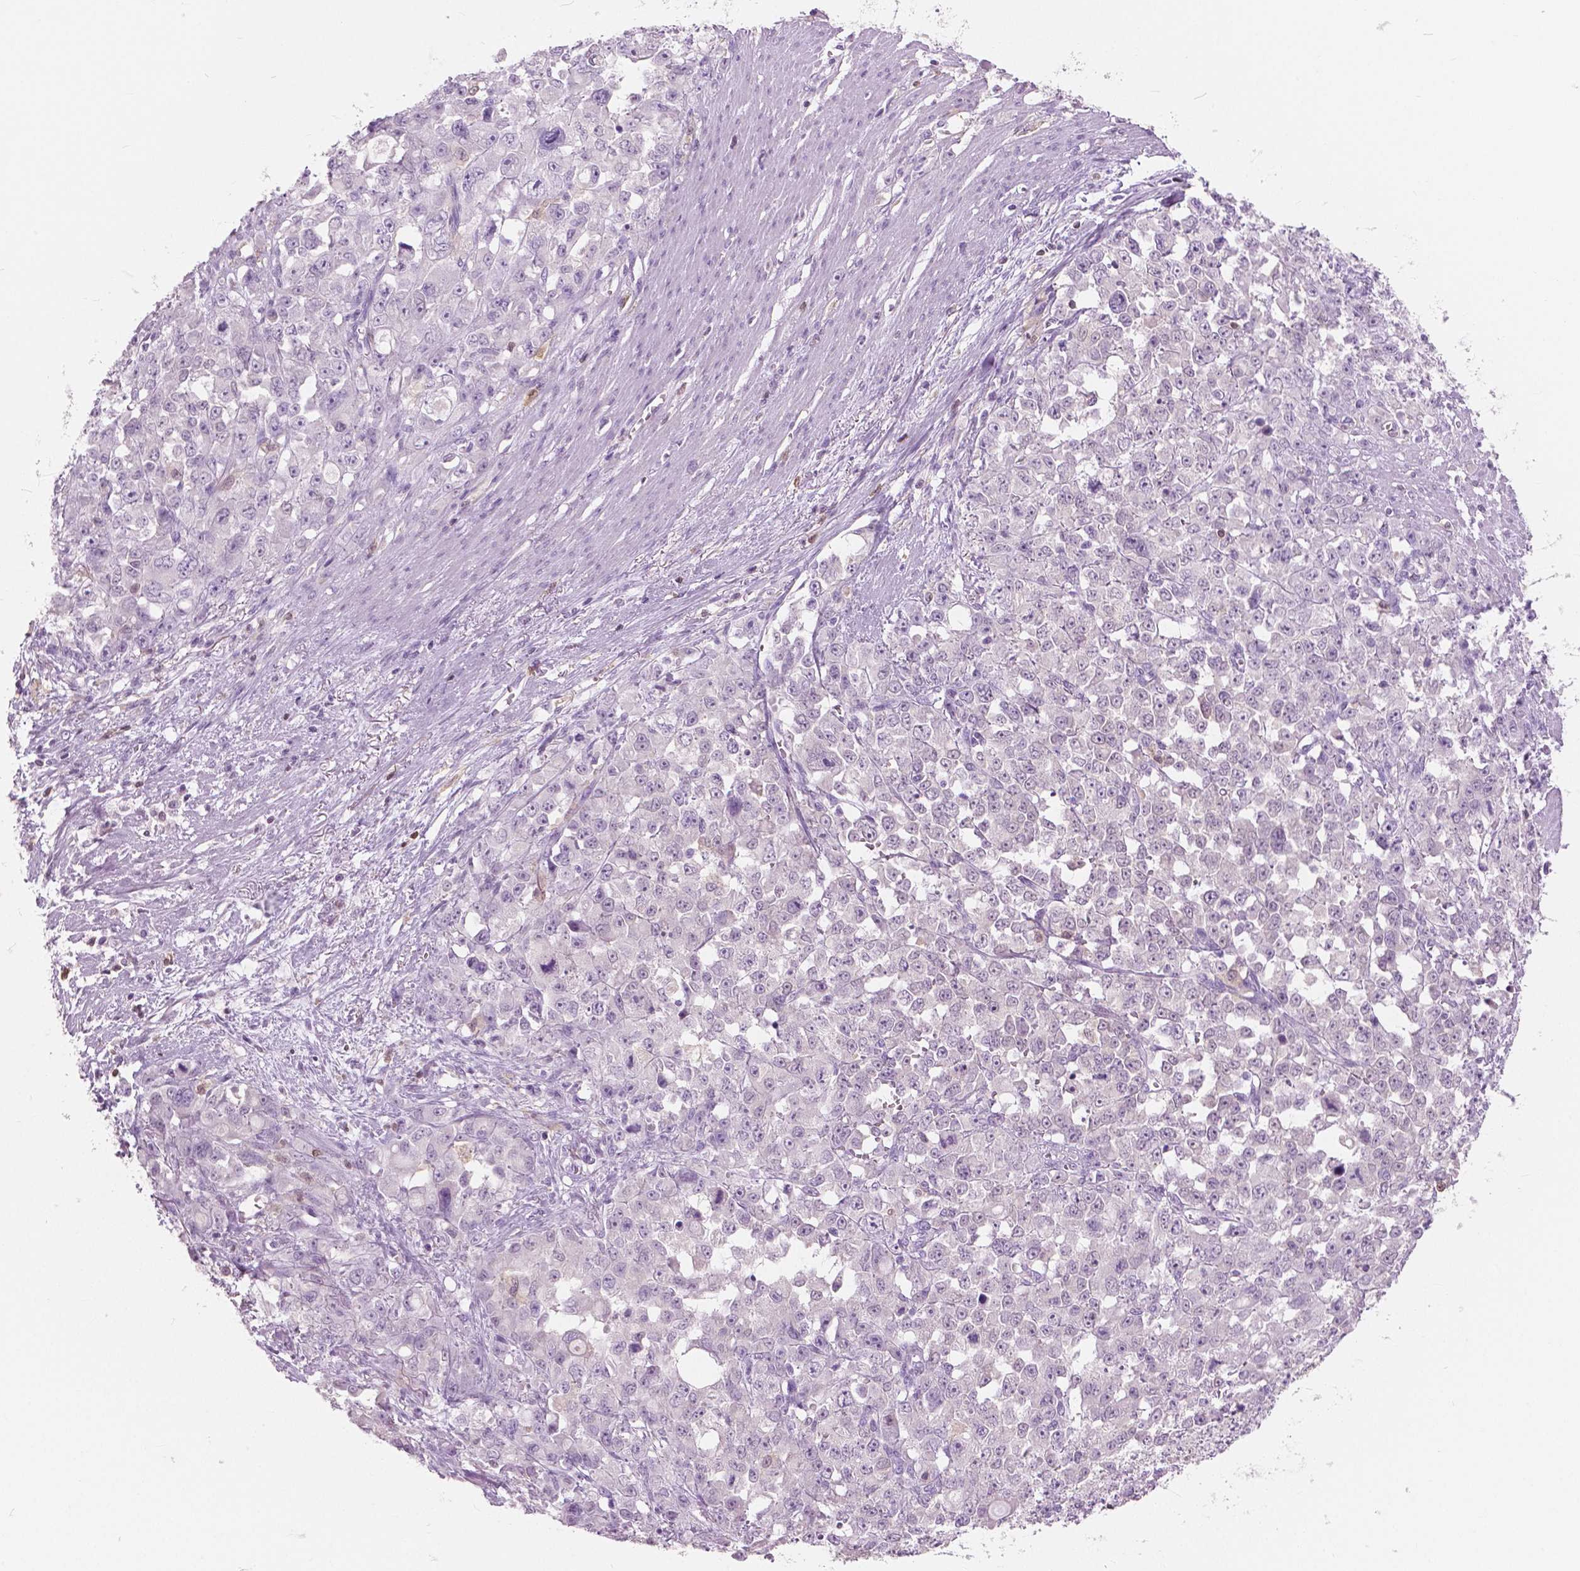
{"staining": {"intensity": "negative", "quantity": "none", "location": "none"}, "tissue": "stomach cancer", "cell_type": "Tumor cells", "image_type": "cancer", "snomed": [{"axis": "morphology", "description": "Adenocarcinoma, NOS"}, {"axis": "topography", "description": "Stomach"}], "caption": "IHC of stomach adenocarcinoma reveals no staining in tumor cells.", "gene": "GALM", "patient": {"sex": "female", "age": 76}}